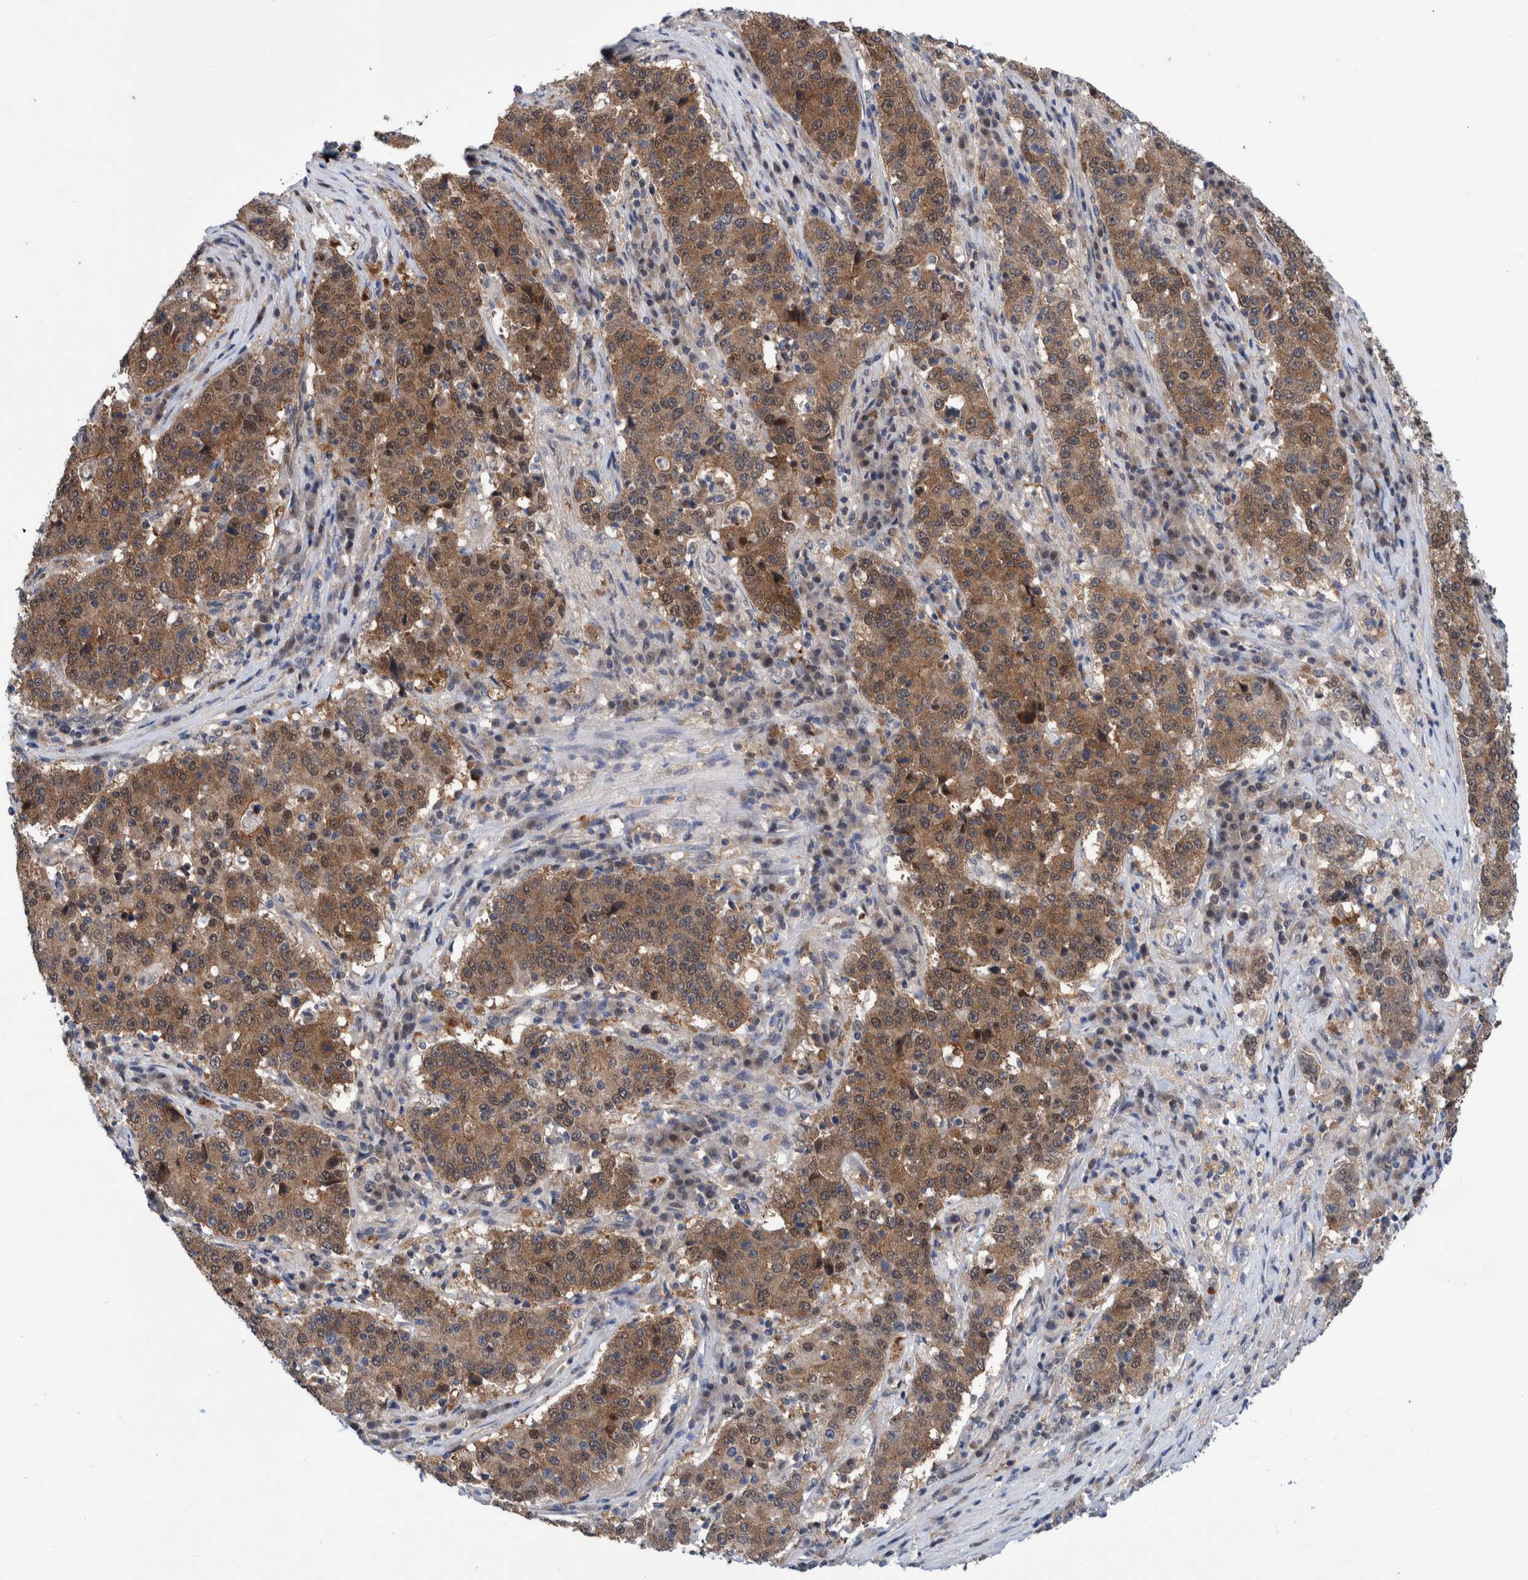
{"staining": {"intensity": "moderate", "quantity": ">75%", "location": "cytoplasmic/membranous"}, "tissue": "stomach cancer", "cell_type": "Tumor cells", "image_type": "cancer", "snomed": [{"axis": "morphology", "description": "Adenocarcinoma, NOS"}, {"axis": "topography", "description": "Stomach"}], "caption": "Stomach cancer (adenocarcinoma) was stained to show a protein in brown. There is medium levels of moderate cytoplasmic/membranous positivity in approximately >75% of tumor cells.", "gene": "PFAS", "patient": {"sex": "male", "age": 59}}